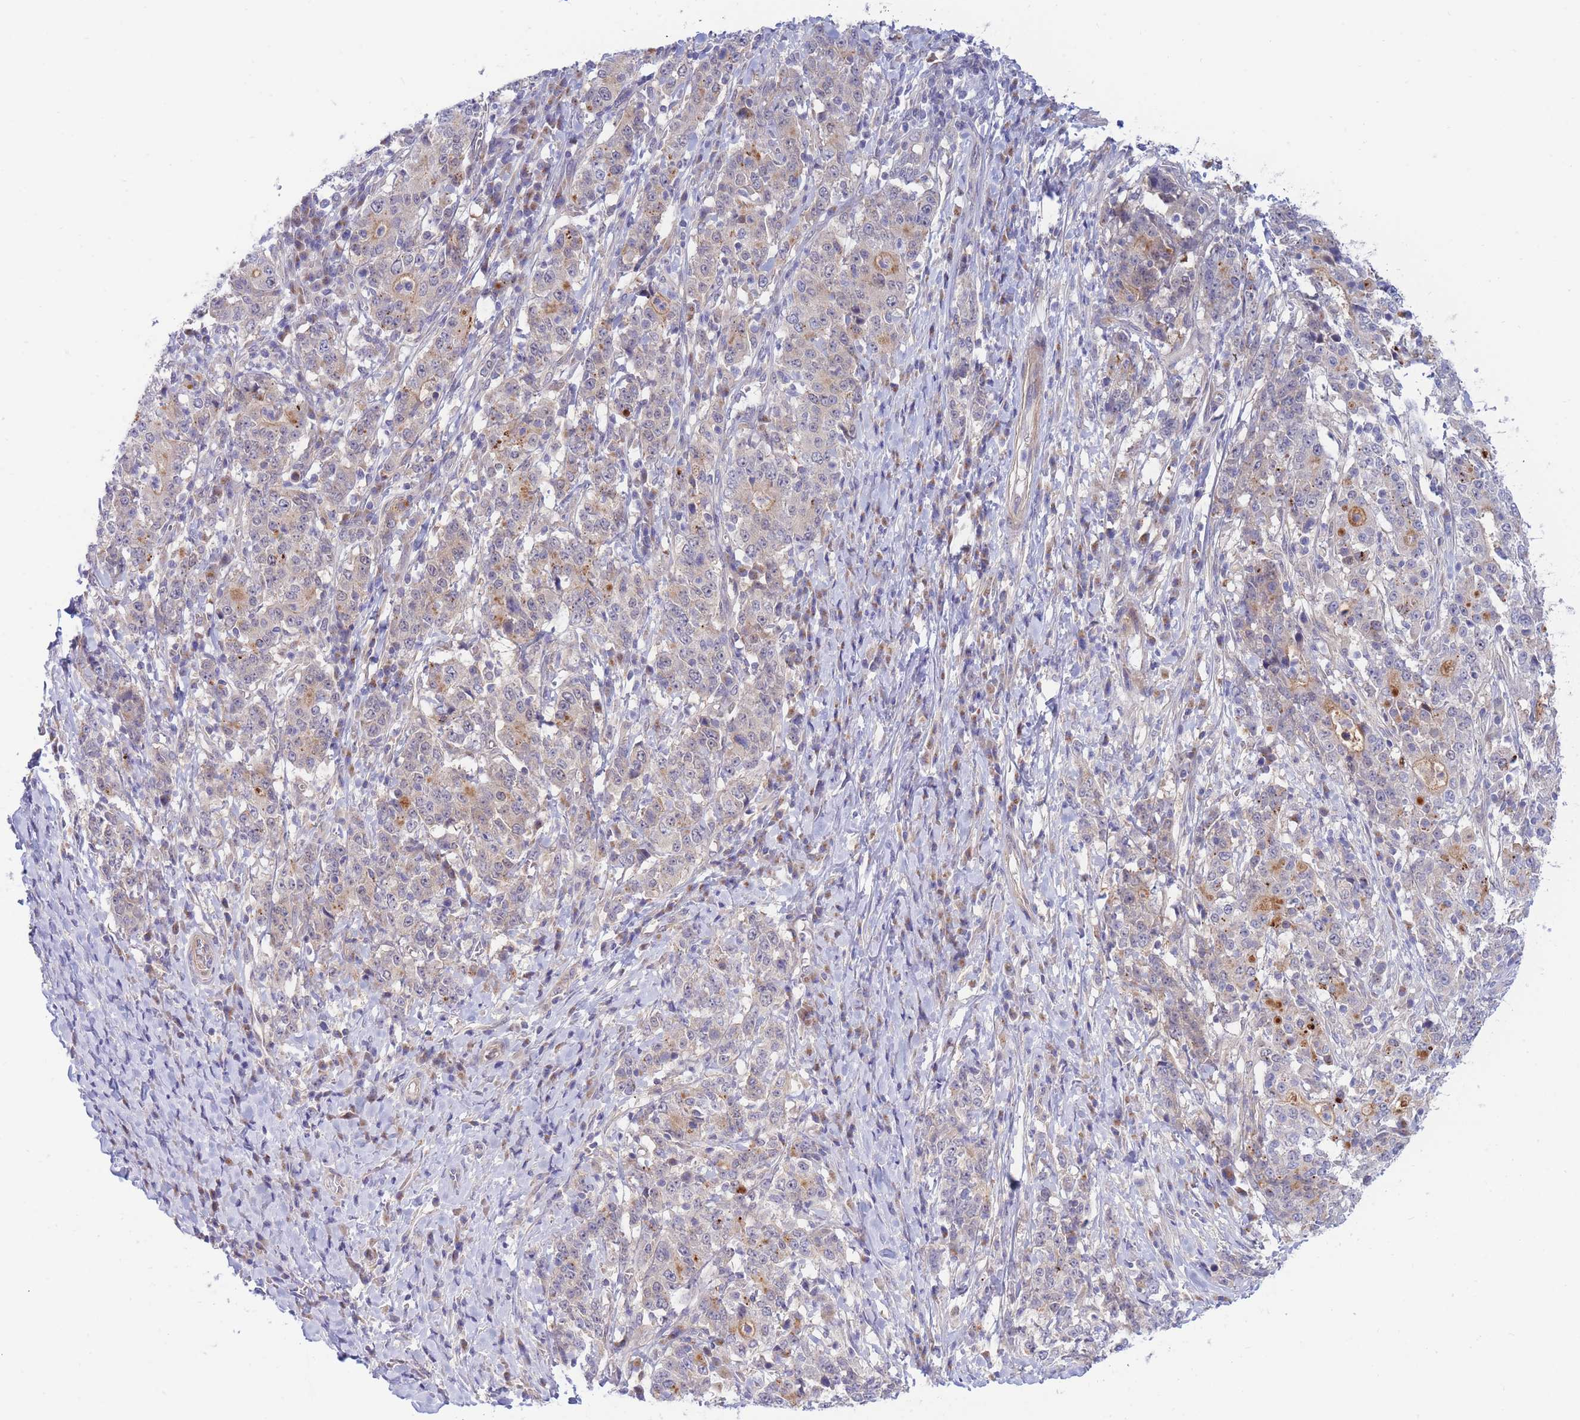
{"staining": {"intensity": "negative", "quantity": "none", "location": "none"}, "tissue": "stomach cancer", "cell_type": "Tumor cells", "image_type": "cancer", "snomed": [{"axis": "morphology", "description": "Normal tissue, NOS"}, {"axis": "morphology", "description": "Adenocarcinoma, NOS"}, {"axis": "topography", "description": "Stomach, upper"}, {"axis": "topography", "description": "Stomach"}], "caption": "This is an IHC micrograph of stomach cancer (adenocarcinoma). There is no staining in tumor cells.", "gene": "APOL4", "patient": {"sex": "male", "age": 59}}